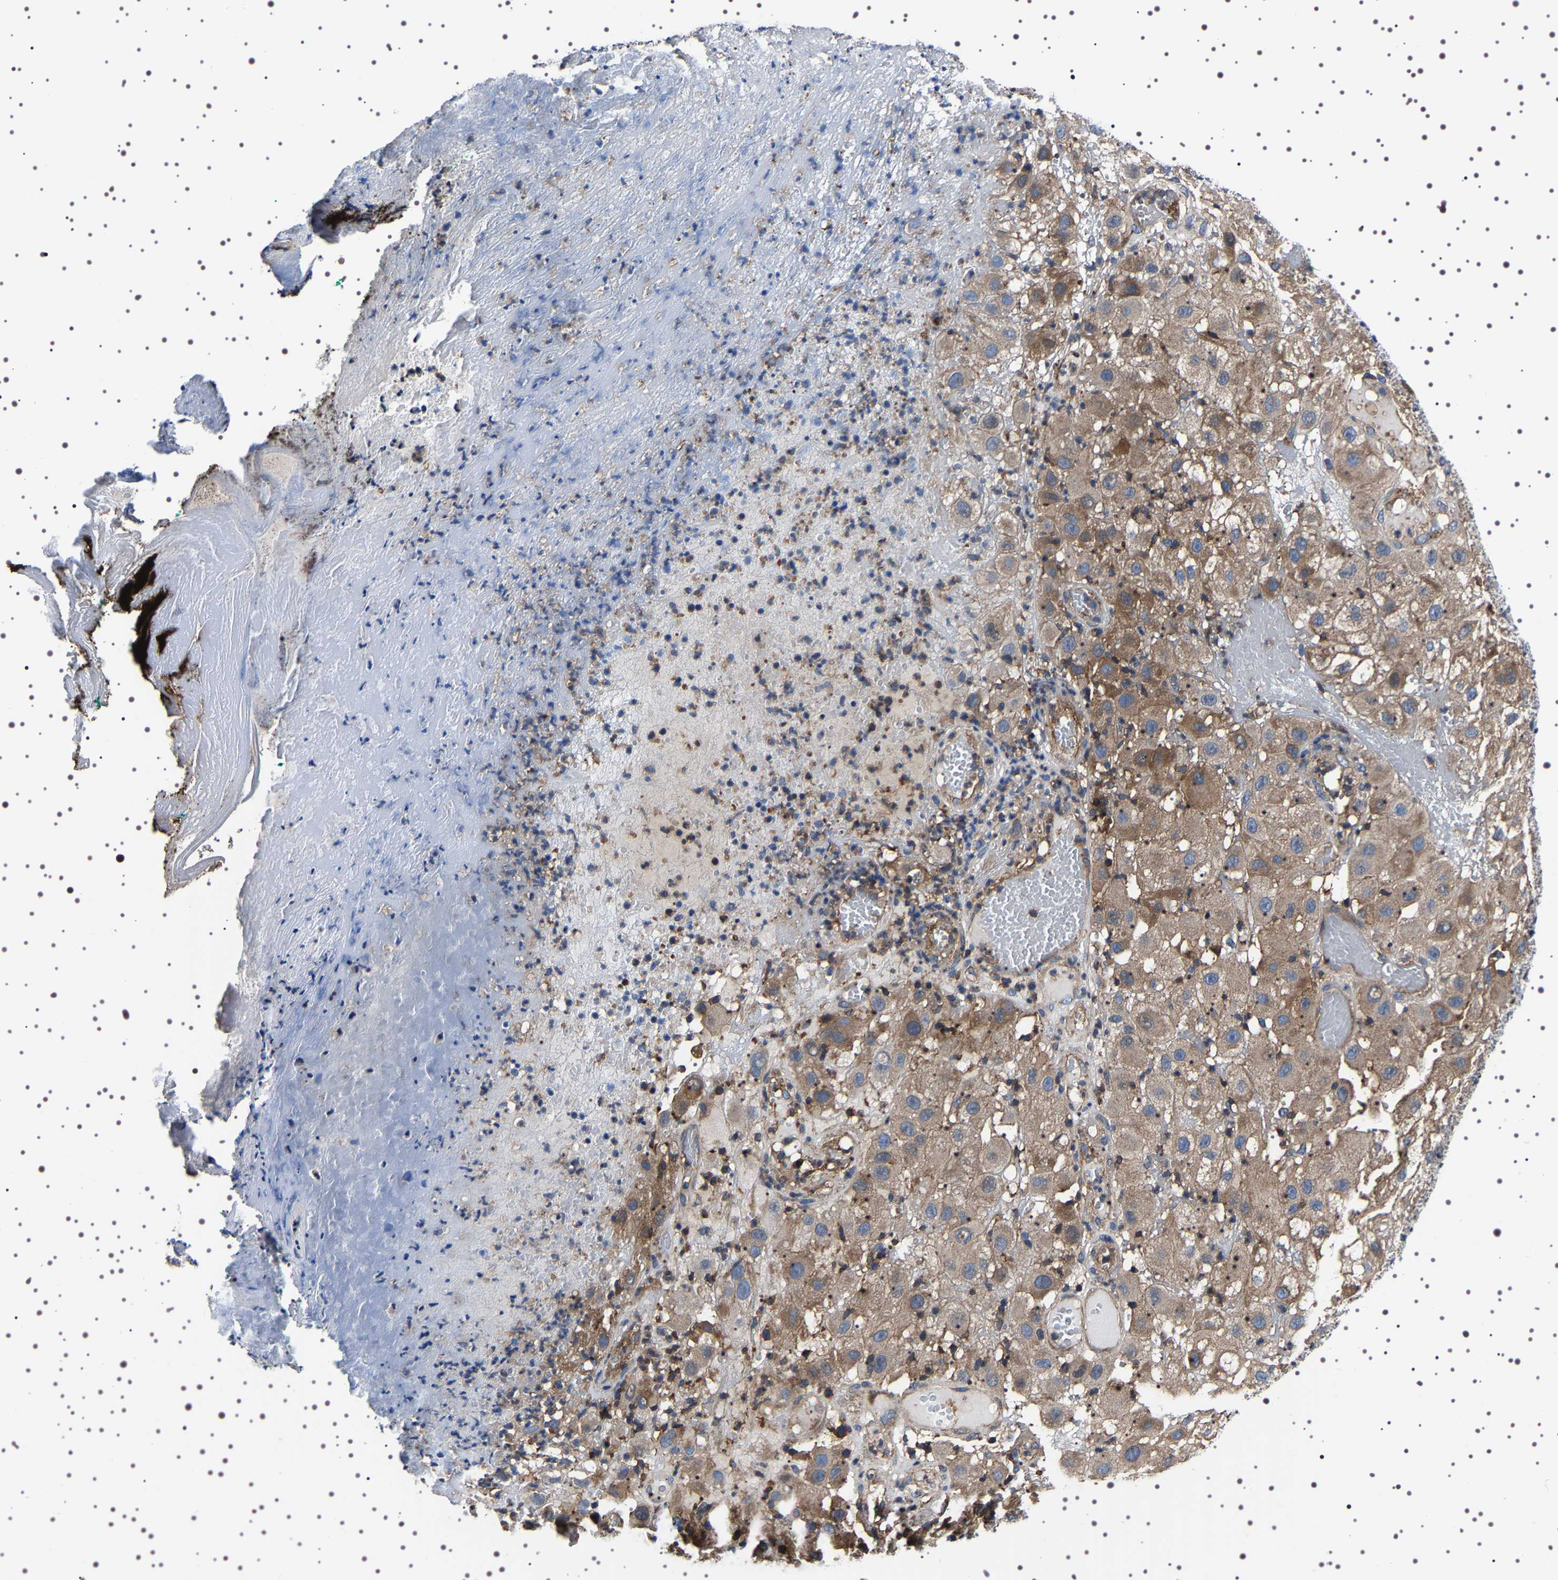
{"staining": {"intensity": "moderate", "quantity": "25%-75%", "location": "cytoplasmic/membranous"}, "tissue": "melanoma", "cell_type": "Tumor cells", "image_type": "cancer", "snomed": [{"axis": "morphology", "description": "Malignant melanoma, NOS"}, {"axis": "topography", "description": "Skin"}], "caption": "Malignant melanoma stained with a protein marker displays moderate staining in tumor cells.", "gene": "WDR1", "patient": {"sex": "female", "age": 81}}